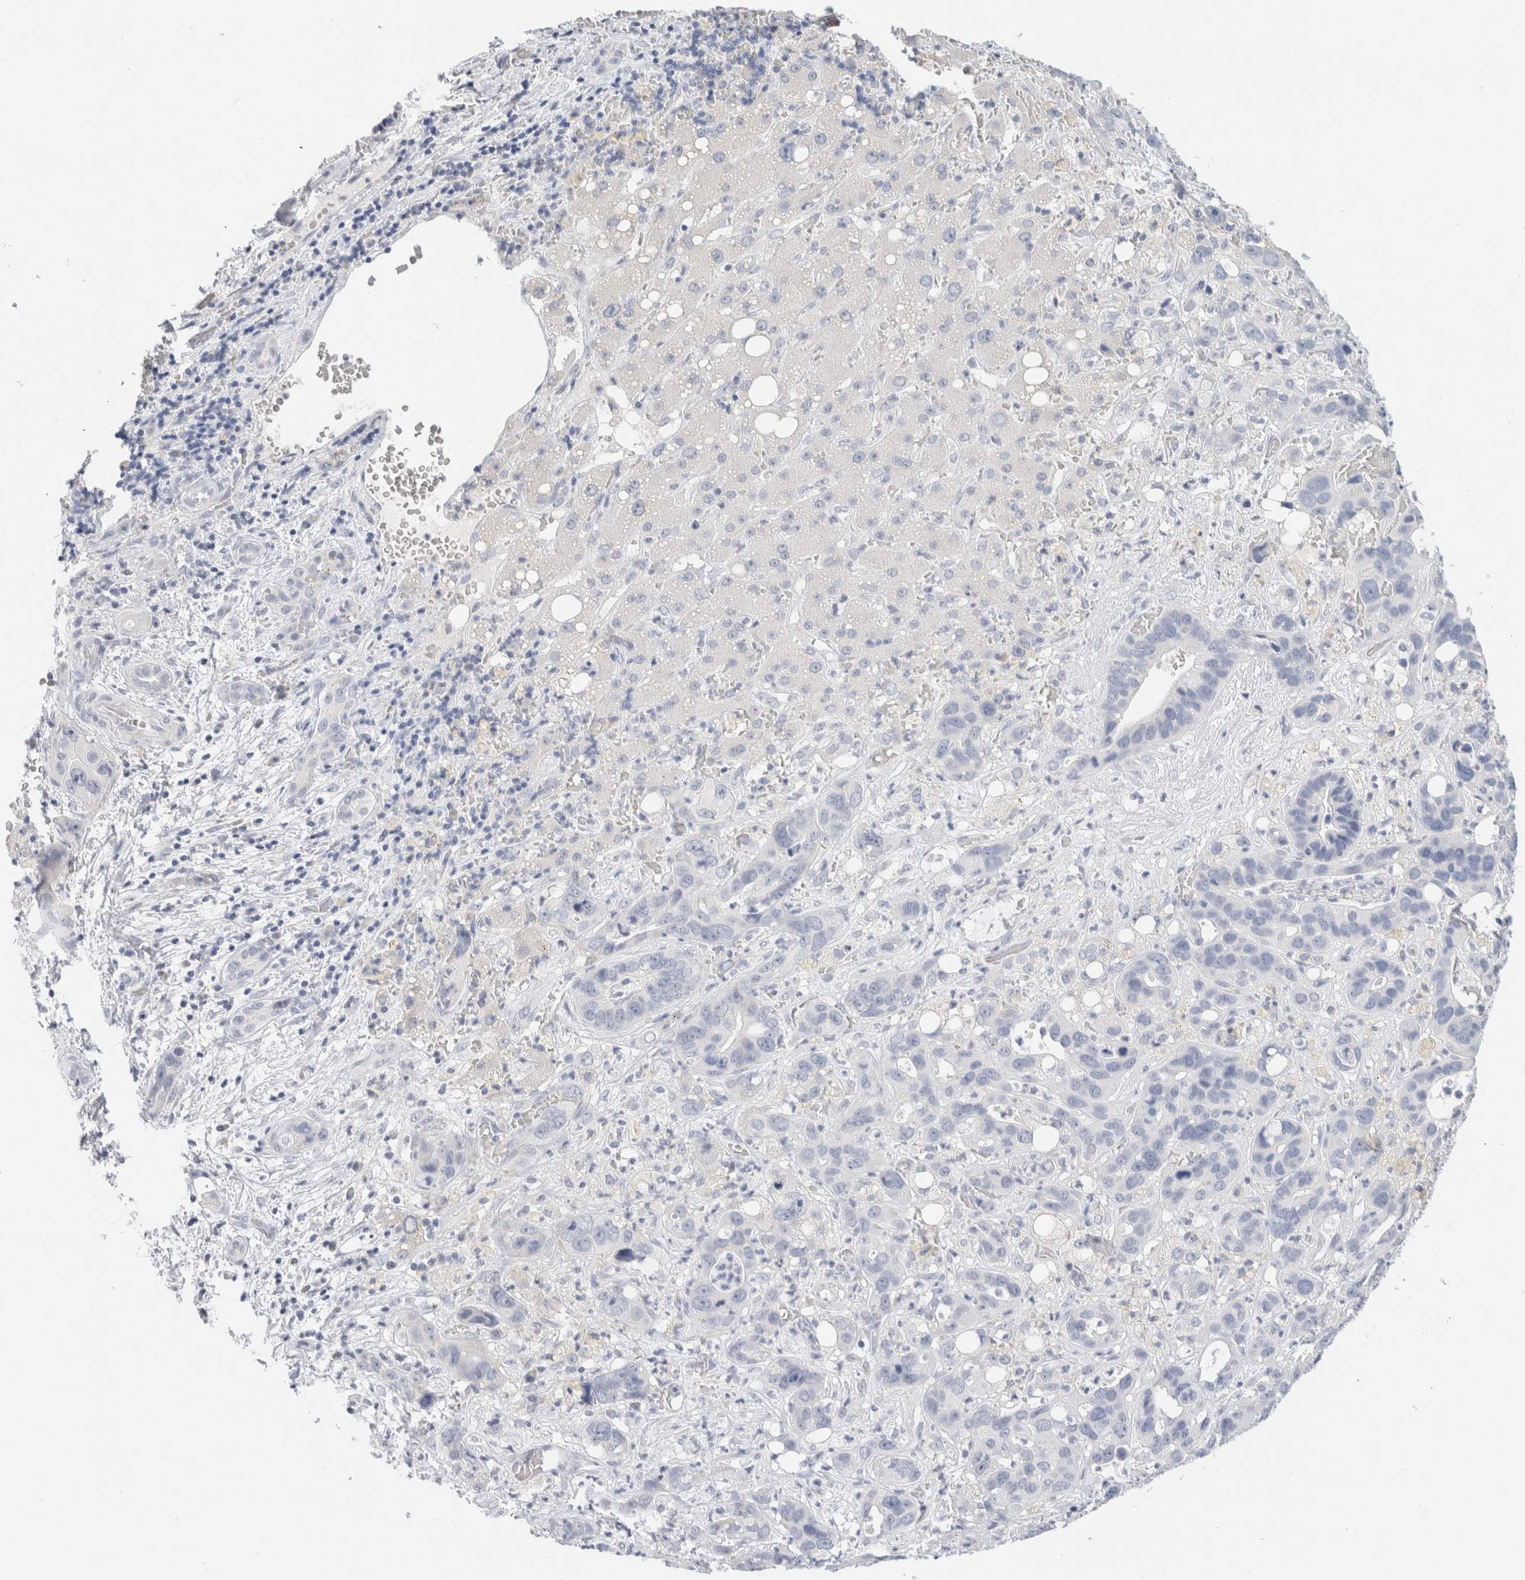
{"staining": {"intensity": "negative", "quantity": "none", "location": "none"}, "tissue": "liver cancer", "cell_type": "Tumor cells", "image_type": "cancer", "snomed": [{"axis": "morphology", "description": "Cholangiocarcinoma"}, {"axis": "topography", "description": "Liver"}], "caption": "Immunohistochemistry micrograph of human liver cancer (cholangiocarcinoma) stained for a protein (brown), which shows no positivity in tumor cells.", "gene": "NEFM", "patient": {"sex": "female", "age": 65}}